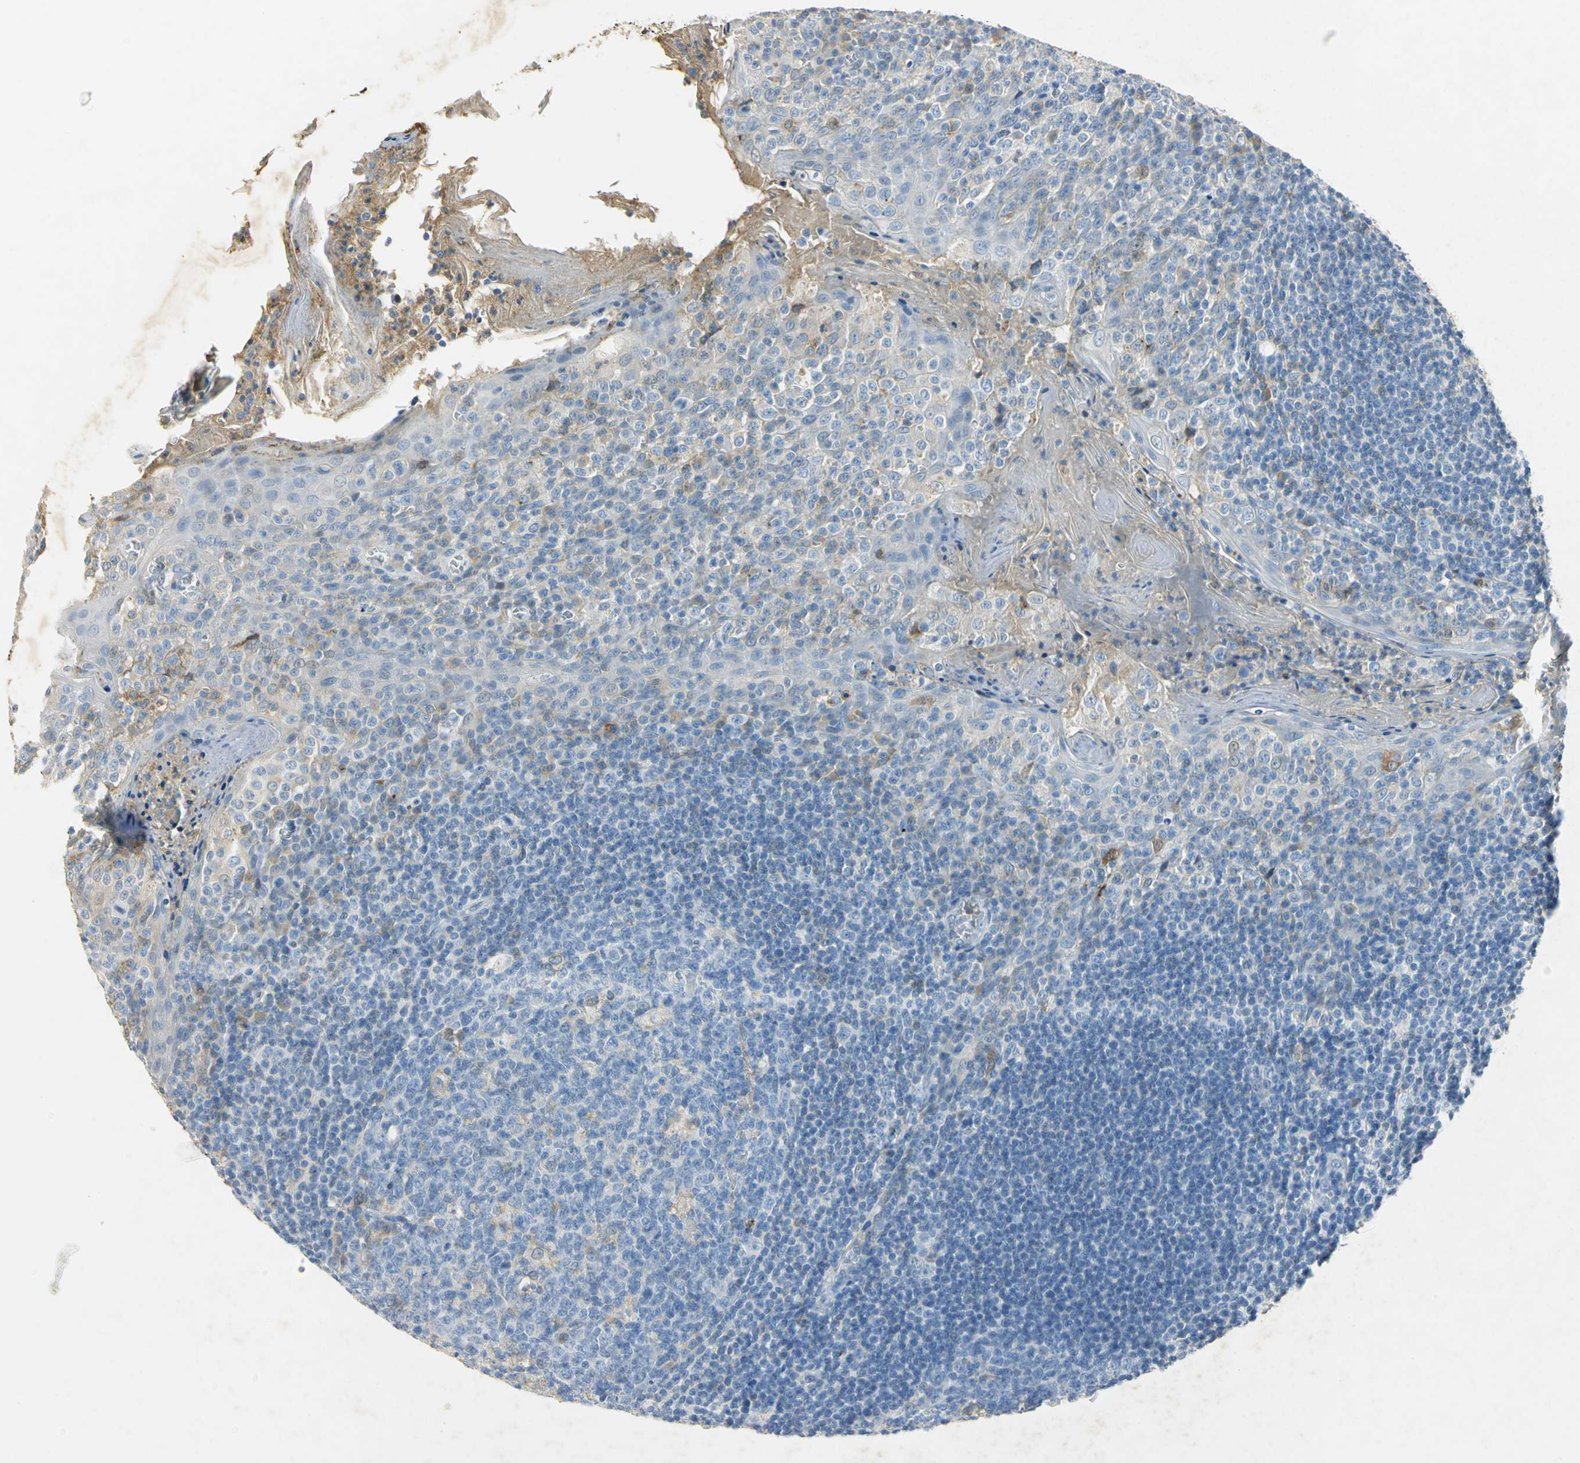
{"staining": {"intensity": "weak", "quantity": "<25%", "location": "cytoplasmic/membranous"}, "tissue": "tonsil", "cell_type": "Germinal center cells", "image_type": "normal", "snomed": [{"axis": "morphology", "description": "Normal tissue, NOS"}, {"axis": "topography", "description": "Tonsil"}], "caption": "IHC image of unremarkable human tonsil stained for a protein (brown), which displays no positivity in germinal center cells.", "gene": "ANXA4", "patient": {"sex": "male", "age": 31}}